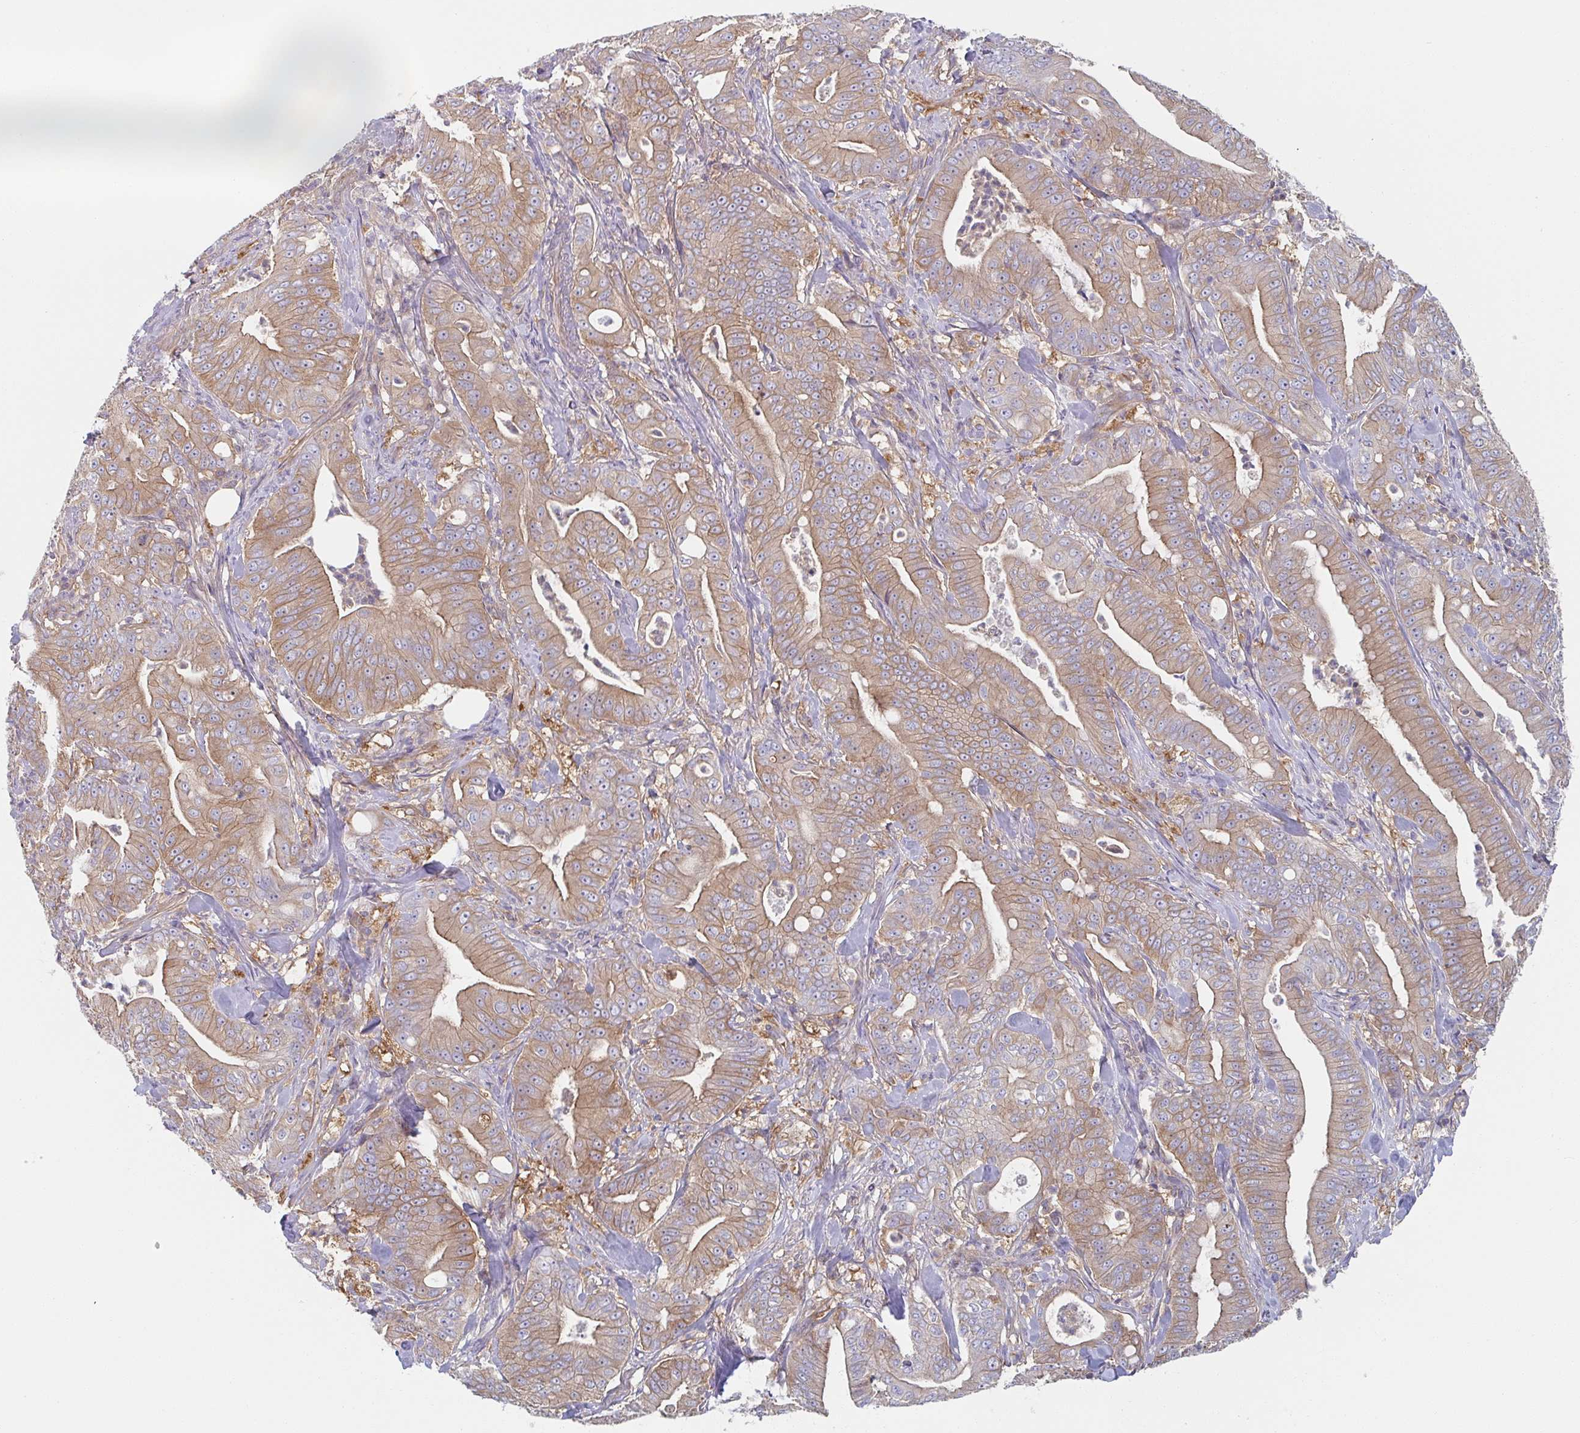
{"staining": {"intensity": "moderate", "quantity": ">75%", "location": "cytoplasmic/membranous"}, "tissue": "pancreatic cancer", "cell_type": "Tumor cells", "image_type": "cancer", "snomed": [{"axis": "morphology", "description": "Adenocarcinoma, NOS"}, {"axis": "topography", "description": "Pancreas"}], "caption": "Pancreatic cancer stained with a brown dye shows moderate cytoplasmic/membranous positive expression in approximately >75% of tumor cells.", "gene": "AMPD2", "patient": {"sex": "male", "age": 71}}